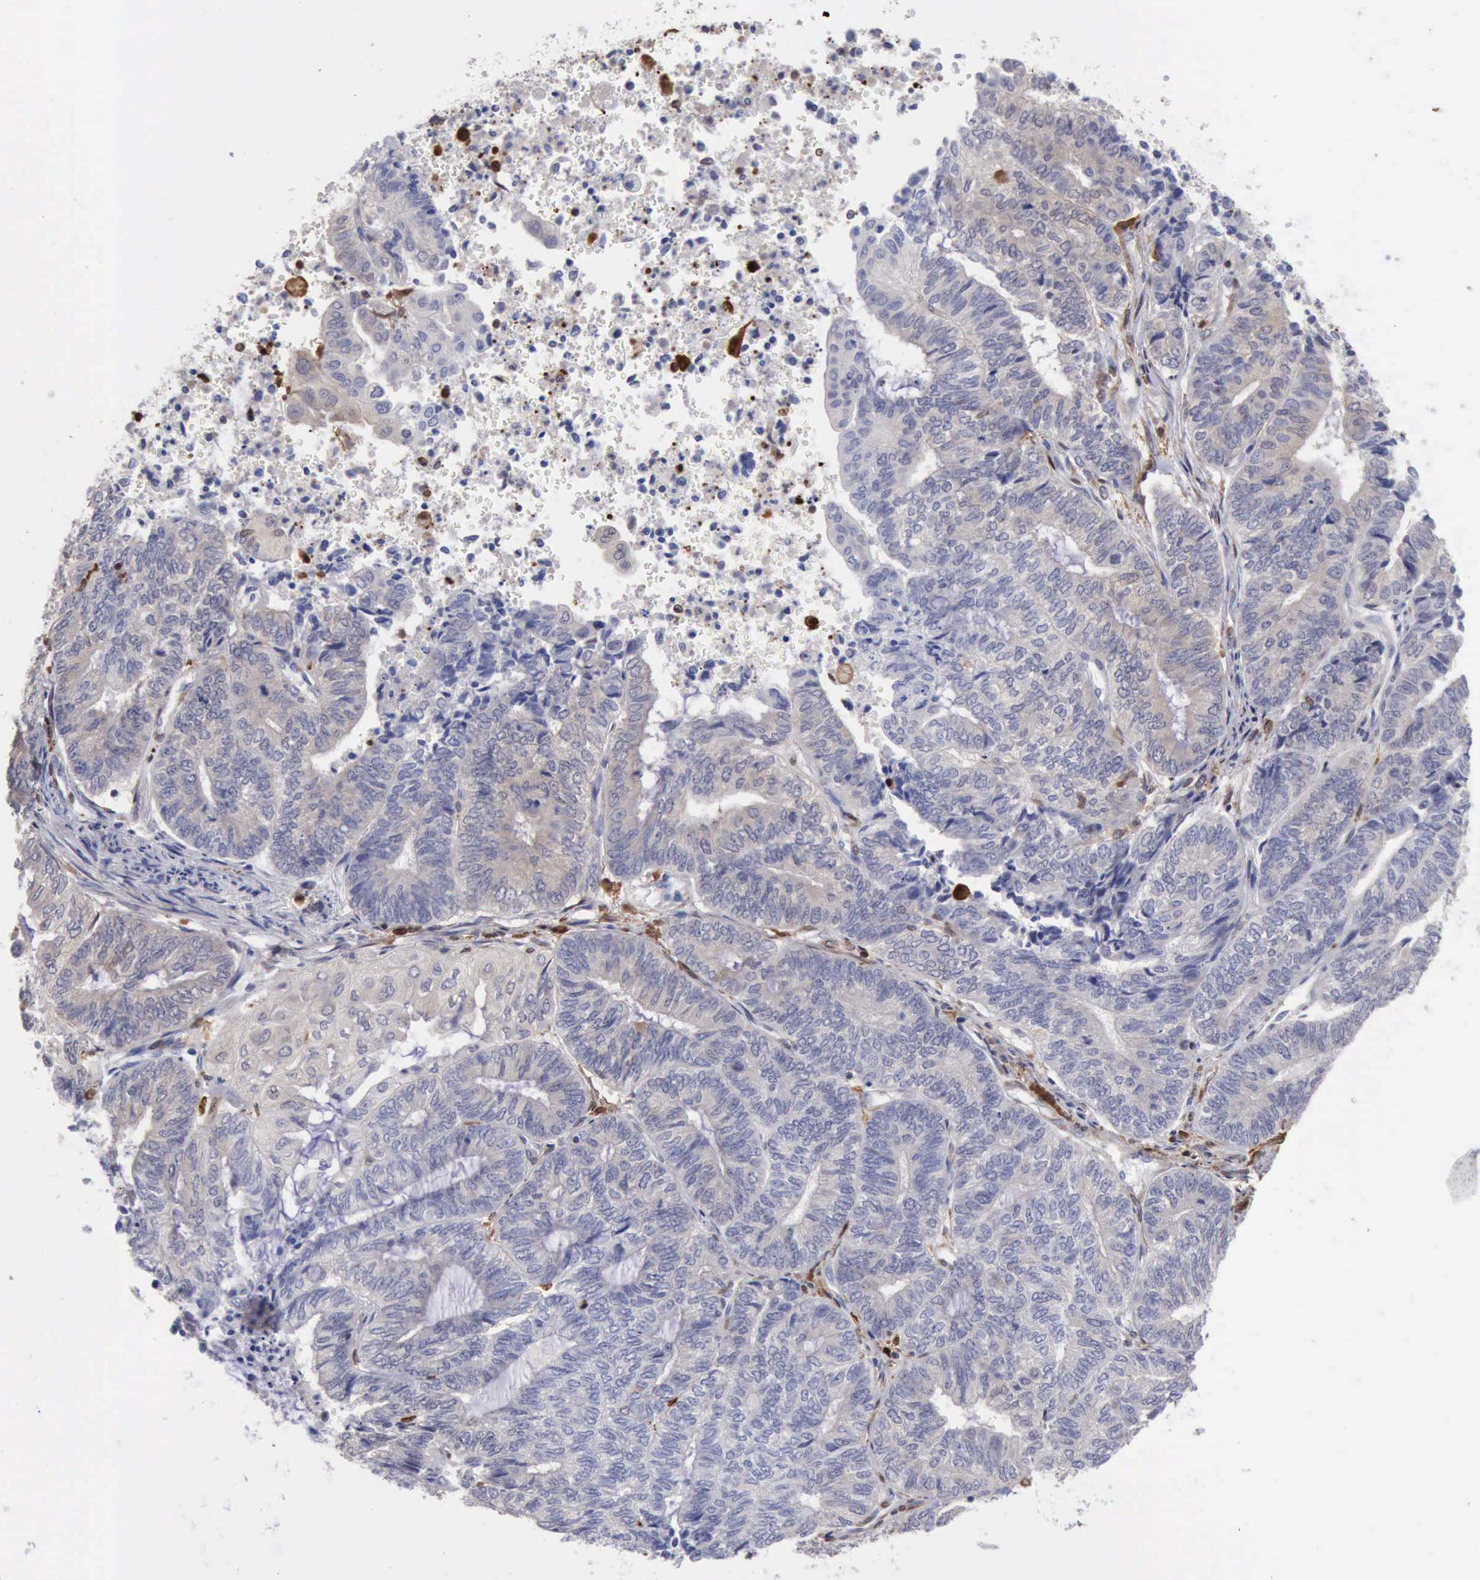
{"staining": {"intensity": "negative", "quantity": "none", "location": "none"}, "tissue": "endometrial cancer", "cell_type": "Tumor cells", "image_type": "cancer", "snomed": [{"axis": "morphology", "description": "Adenocarcinoma, NOS"}, {"axis": "topography", "description": "Uterus"}, {"axis": "topography", "description": "Endometrium"}], "caption": "Tumor cells are negative for protein expression in human endometrial cancer (adenocarcinoma).", "gene": "STAT1", "patient": {"sex": "female", "age": 70}}